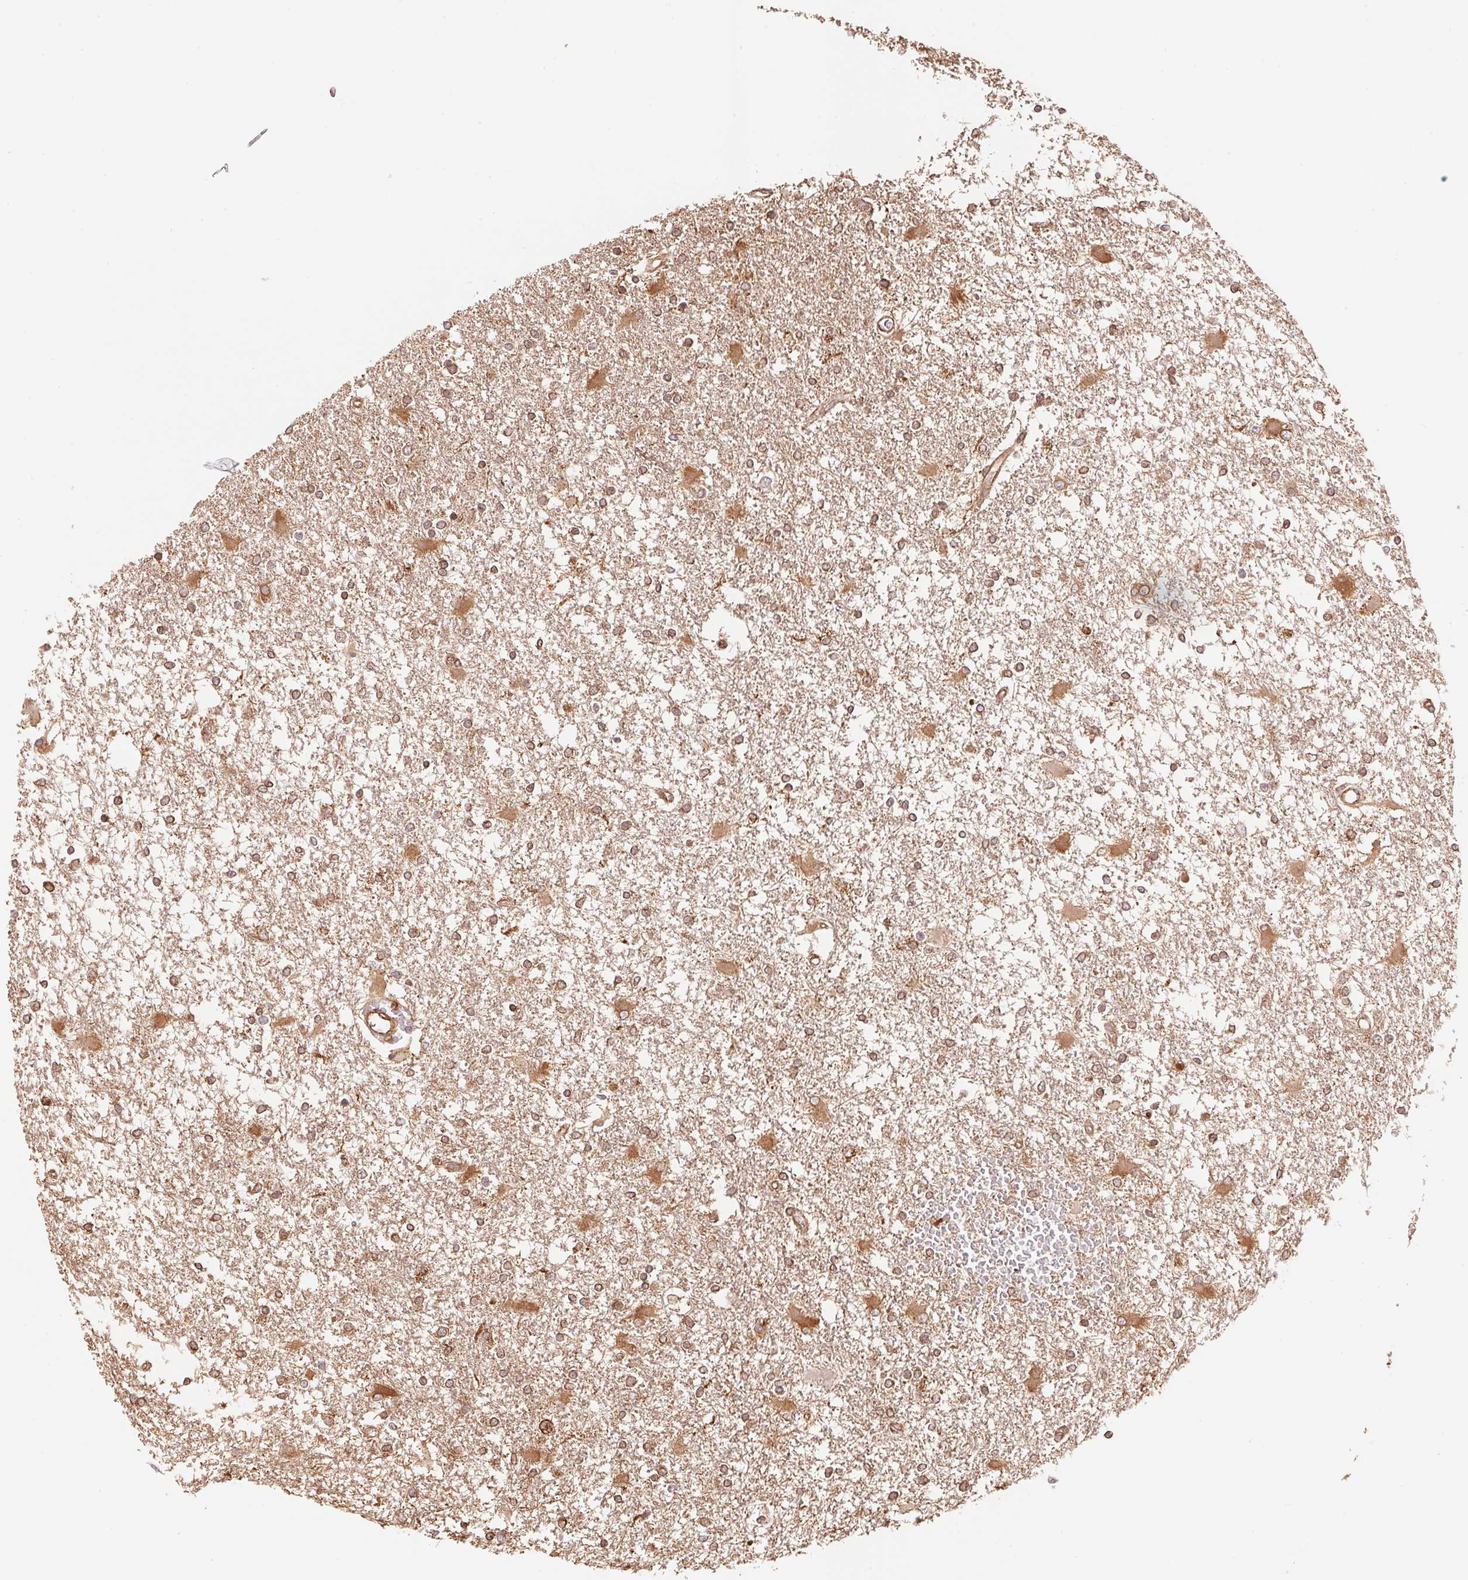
{"staining": {"intensity": "weak", "quantity": ">75%", "location": "cytoplasmic/membranous"}, "tissue": "glioma", "cell_type": "Tumor cells", "image_type": "cancer", "snomed": [{"axis": "morphology", "description": "Glioma, malignant, High grade"}, {"axis": "topography", "description": "Cerebral cortex"}], "caption": "A brown stain shows weak cytoplasmic/membranous expression of a protein in human glioma tumor cells.", "gene": "C6orf163", "patient": {"sex": "male", "age": 79}}